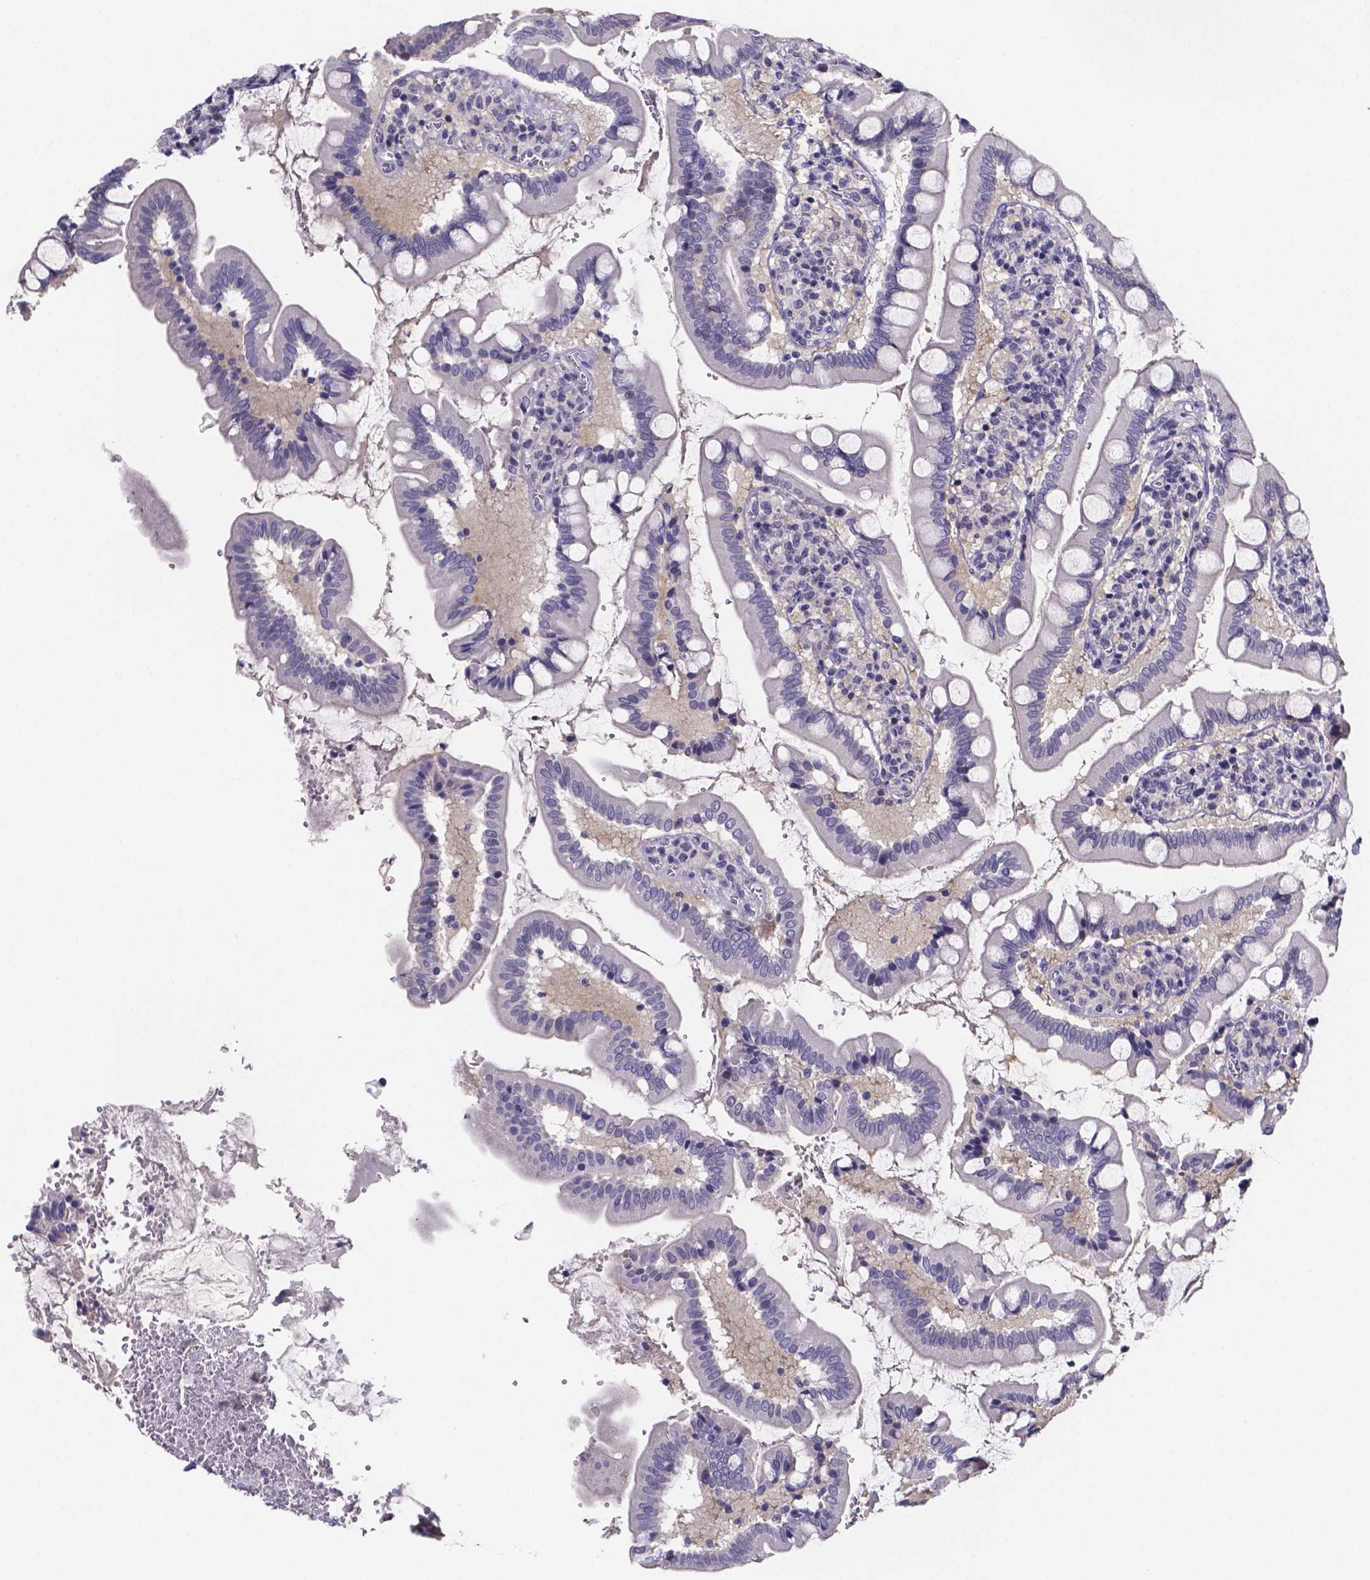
{"staining": {"intensity": "negative", "quantity": "none", "location": "none"}, "tissue": "small intestine", "cell_type": "Glandular cells", "image_type": "normal", "snomed": [{"axis": "morphology", "description": "Normal tissue, NOS"}, {"axis": "topography", "description": "Small intestine"}], "caption": "DAB immunohistochemical staining of benign small intestine demonstrates no significant positivity in glandular cells. The staining is performed using DAB (3,3'-diaminobenzidine) brown chromogen with nuclei counter-stained in using hematoxylin.", "gene": "IZUMO1", "patient": {"sex": "female", "age": 56}}